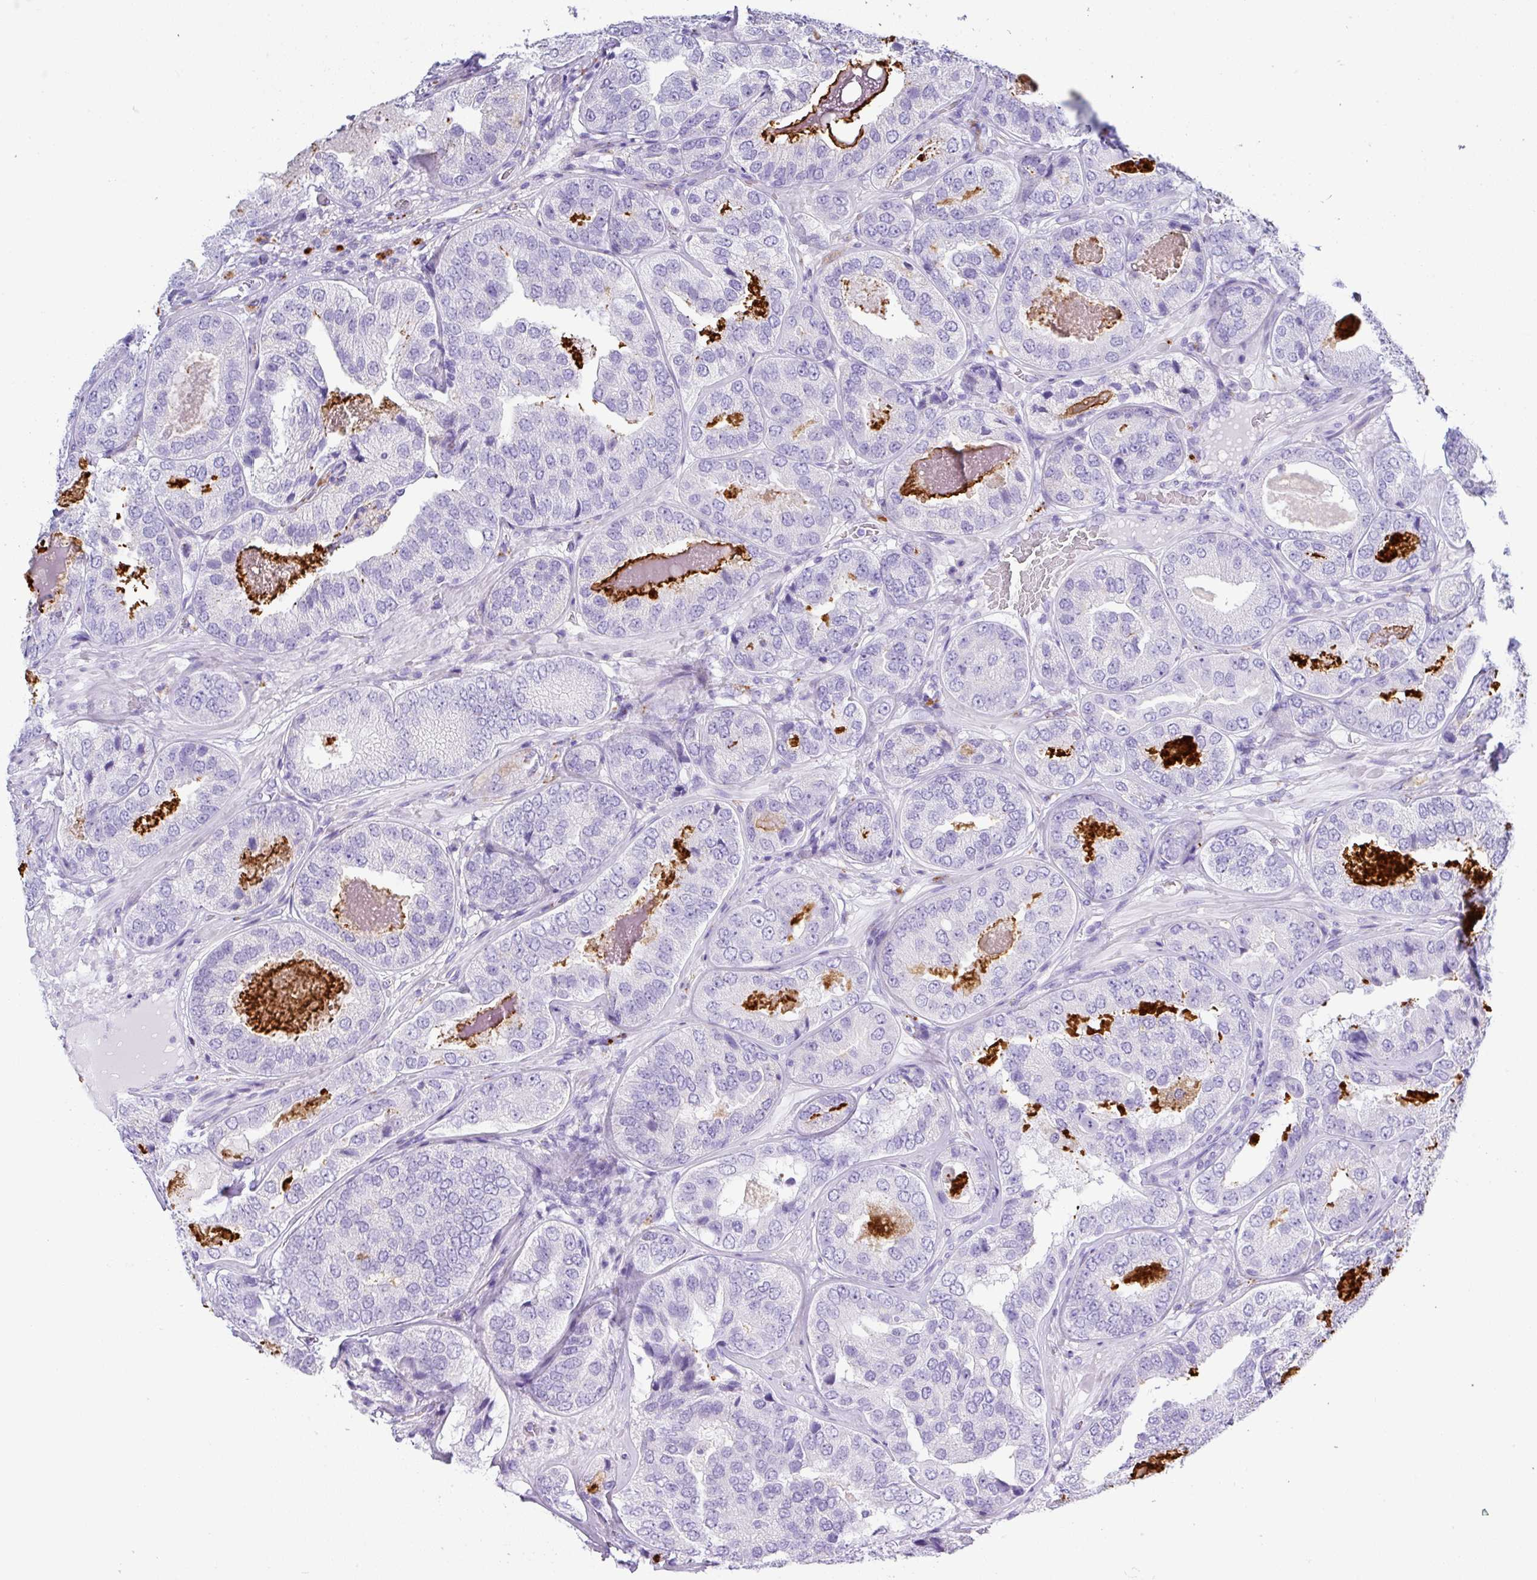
{"staining": {"intensity": "negative", "quantity": "none", "location": "none"}, "tissue": "prostate cancer", "cell_type": "Tumor cells", "image_type": "cancer", "snomed": [{"axis": "morphology", "description": "Adenocarcinoma, High grade"}, {"axis": "topography", "description": "Prostate"}], "caption": "Photomicrograph shows no protein expression in tumor cells of prostate cancer (high-grade adenocarcinoma) tissue. The staining is performed using DAB brown chromogen with nuclei counter-stained in using hematoxylin.", "gene": "ZG16", "patient": {"sex": "male", "age": 63}}